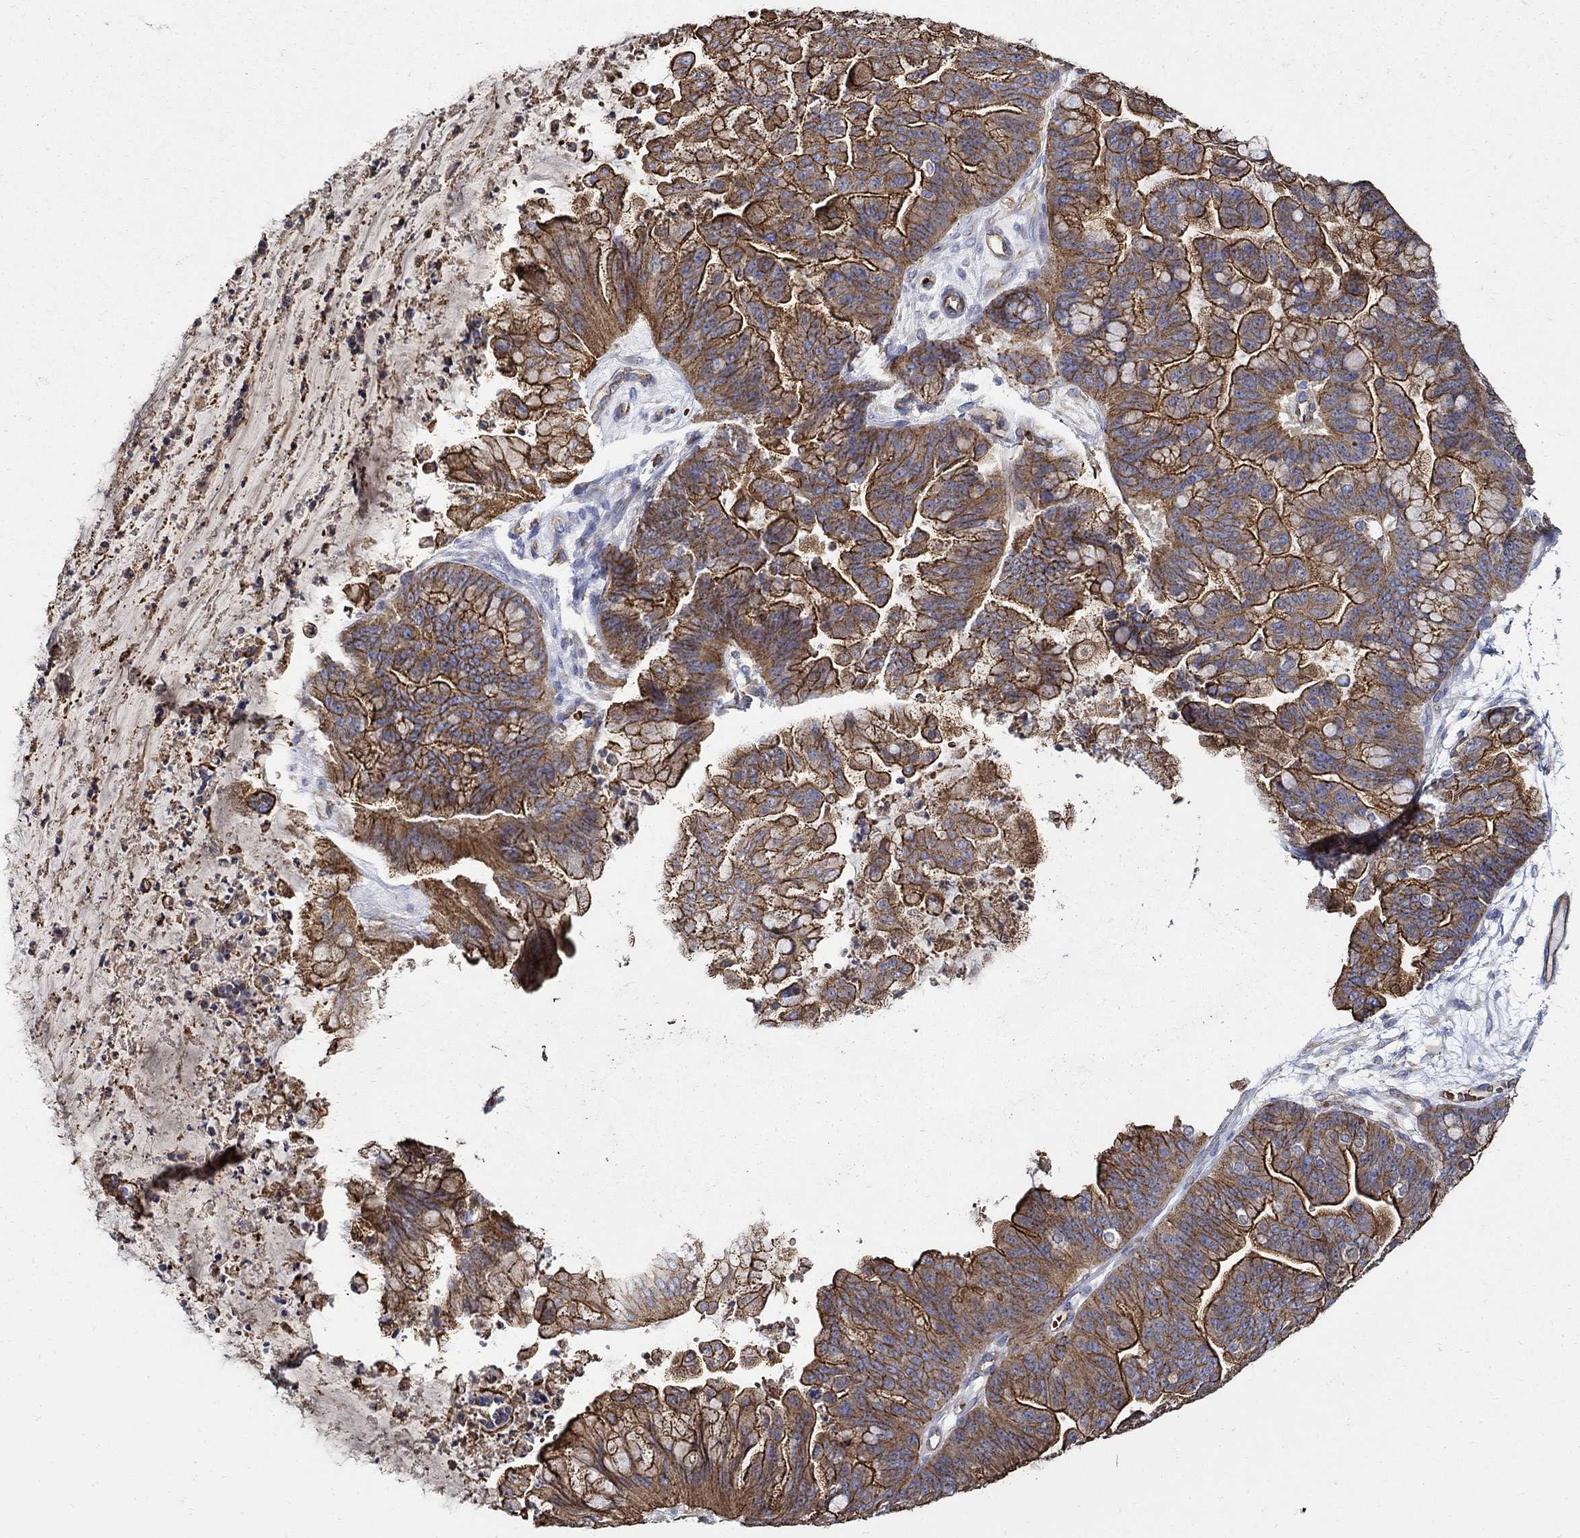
{"staining": {"intensity": "strong", "quantity": ">75%", "location": "cytoplasmic/membranous"}, "tissue": "ovarian cancer", "cell_type": "Tumor cells", "image_type": "cancer", "snomed": [{"axis": "morphology", "description": "Cystadenocarcinoma, mucinous, NOS"}, {"axis": "topography", "description": "Ovary"}], "caption": "Ovarian mucinous cystadenocarcinoma stained with DAB (3,3'-diaminobenzidine) immunohistochemistry demonstrates high levels of strong cytoplasmic/membranous staining in approximately >75% of tumor cells.", "gene": "APBB3", "patient": {"sex": "female", "age": 67}}